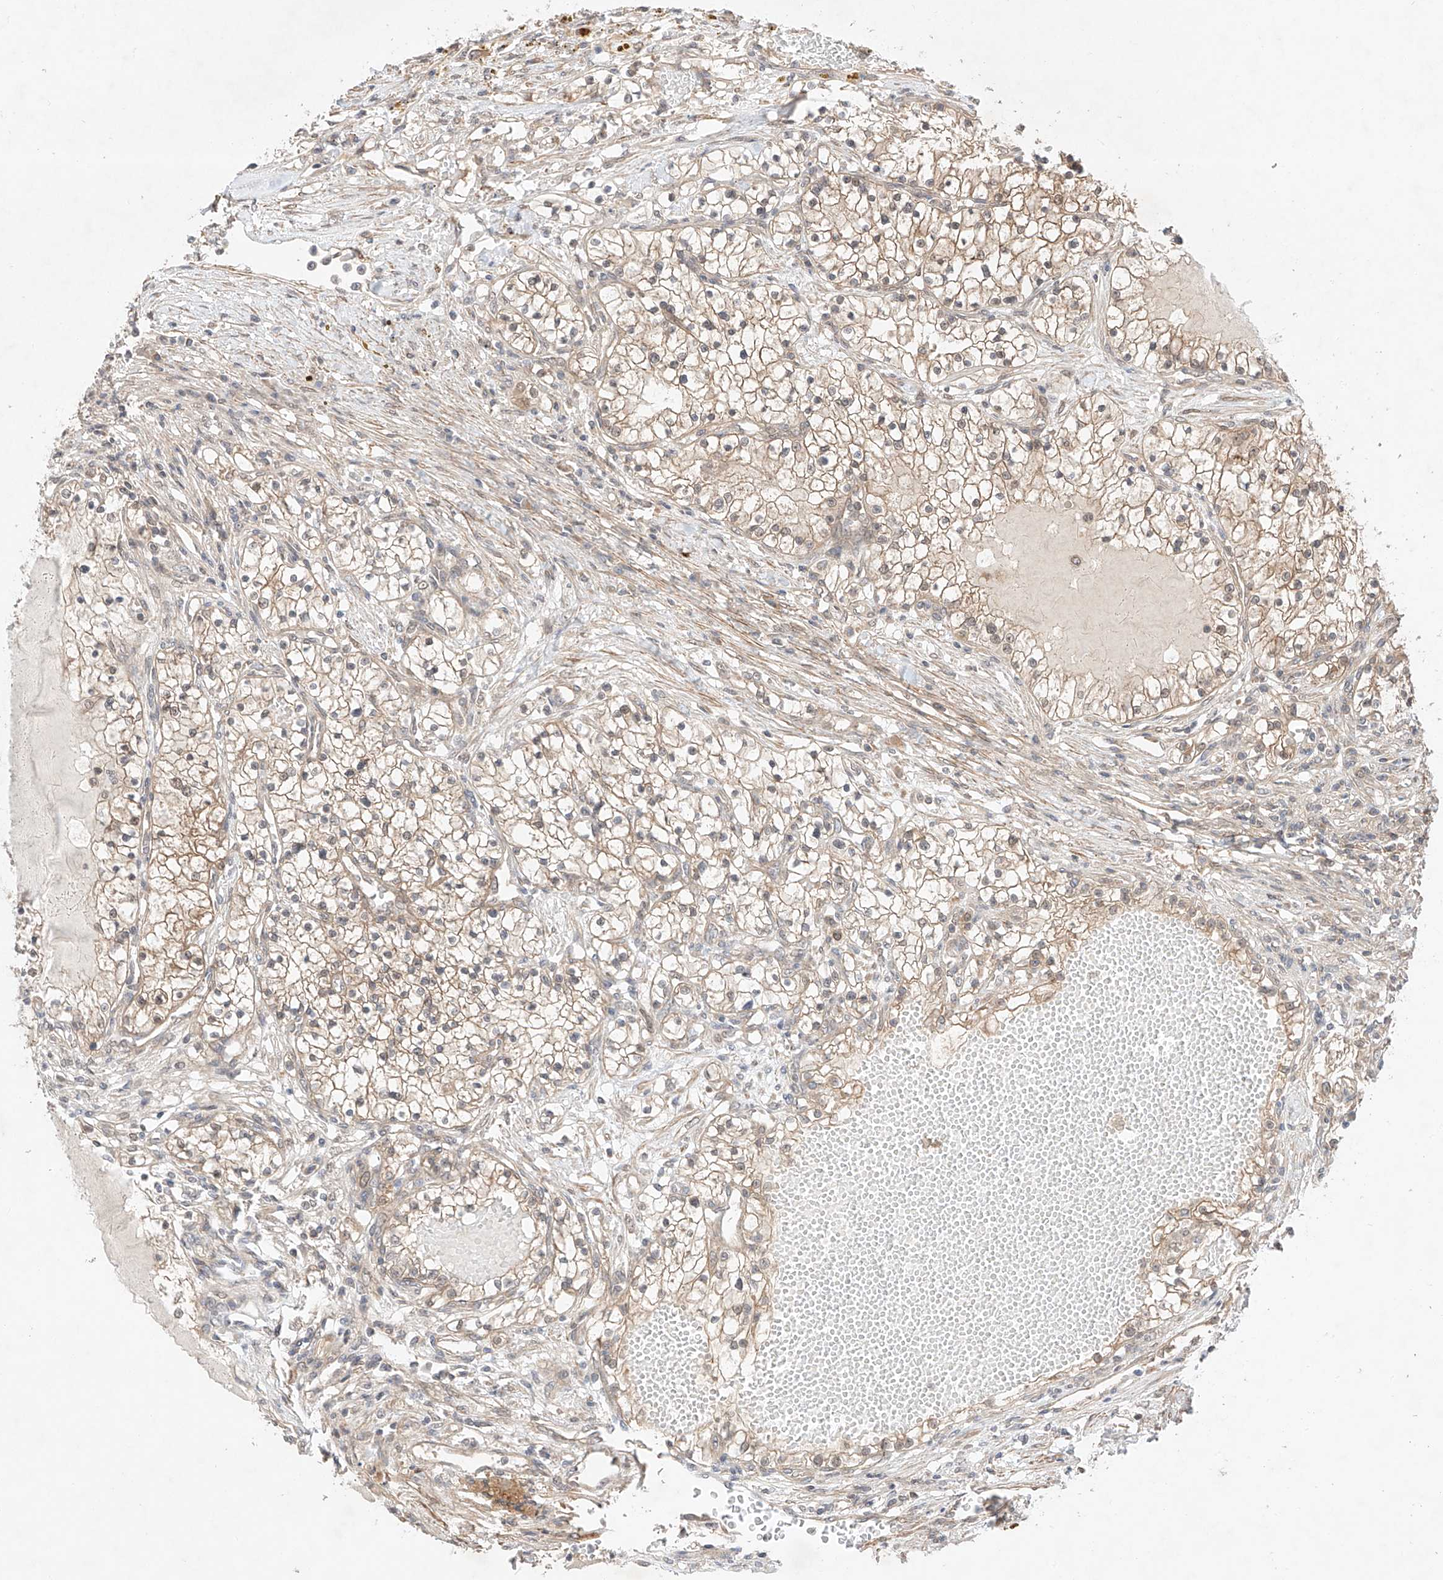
{"staining": {"intensity": "weak", "quantity": "<25%", "location": "cytoplasmic/membranous"}, "tissue": "renal cancer", "cell_type": "Tumor cells", "image_type": "cancer", "snomed": [{"axis": "morphology", "description": "Normal tissue, NOS"}, {"axis": "morphology", "description": "Adenocarcinoma, NOS"}, {"axis": "topography", "description": "Kidney"}], "caption": "High magnification brightfield microscopy of renal cancer (adenocarcinoma) stained with DAB (brown) and counterstained with hematoxylin (blue): tumor cells show no significant positivity.", "gene": "TSR2", "patient": {"sex": "male", "age": 68}}